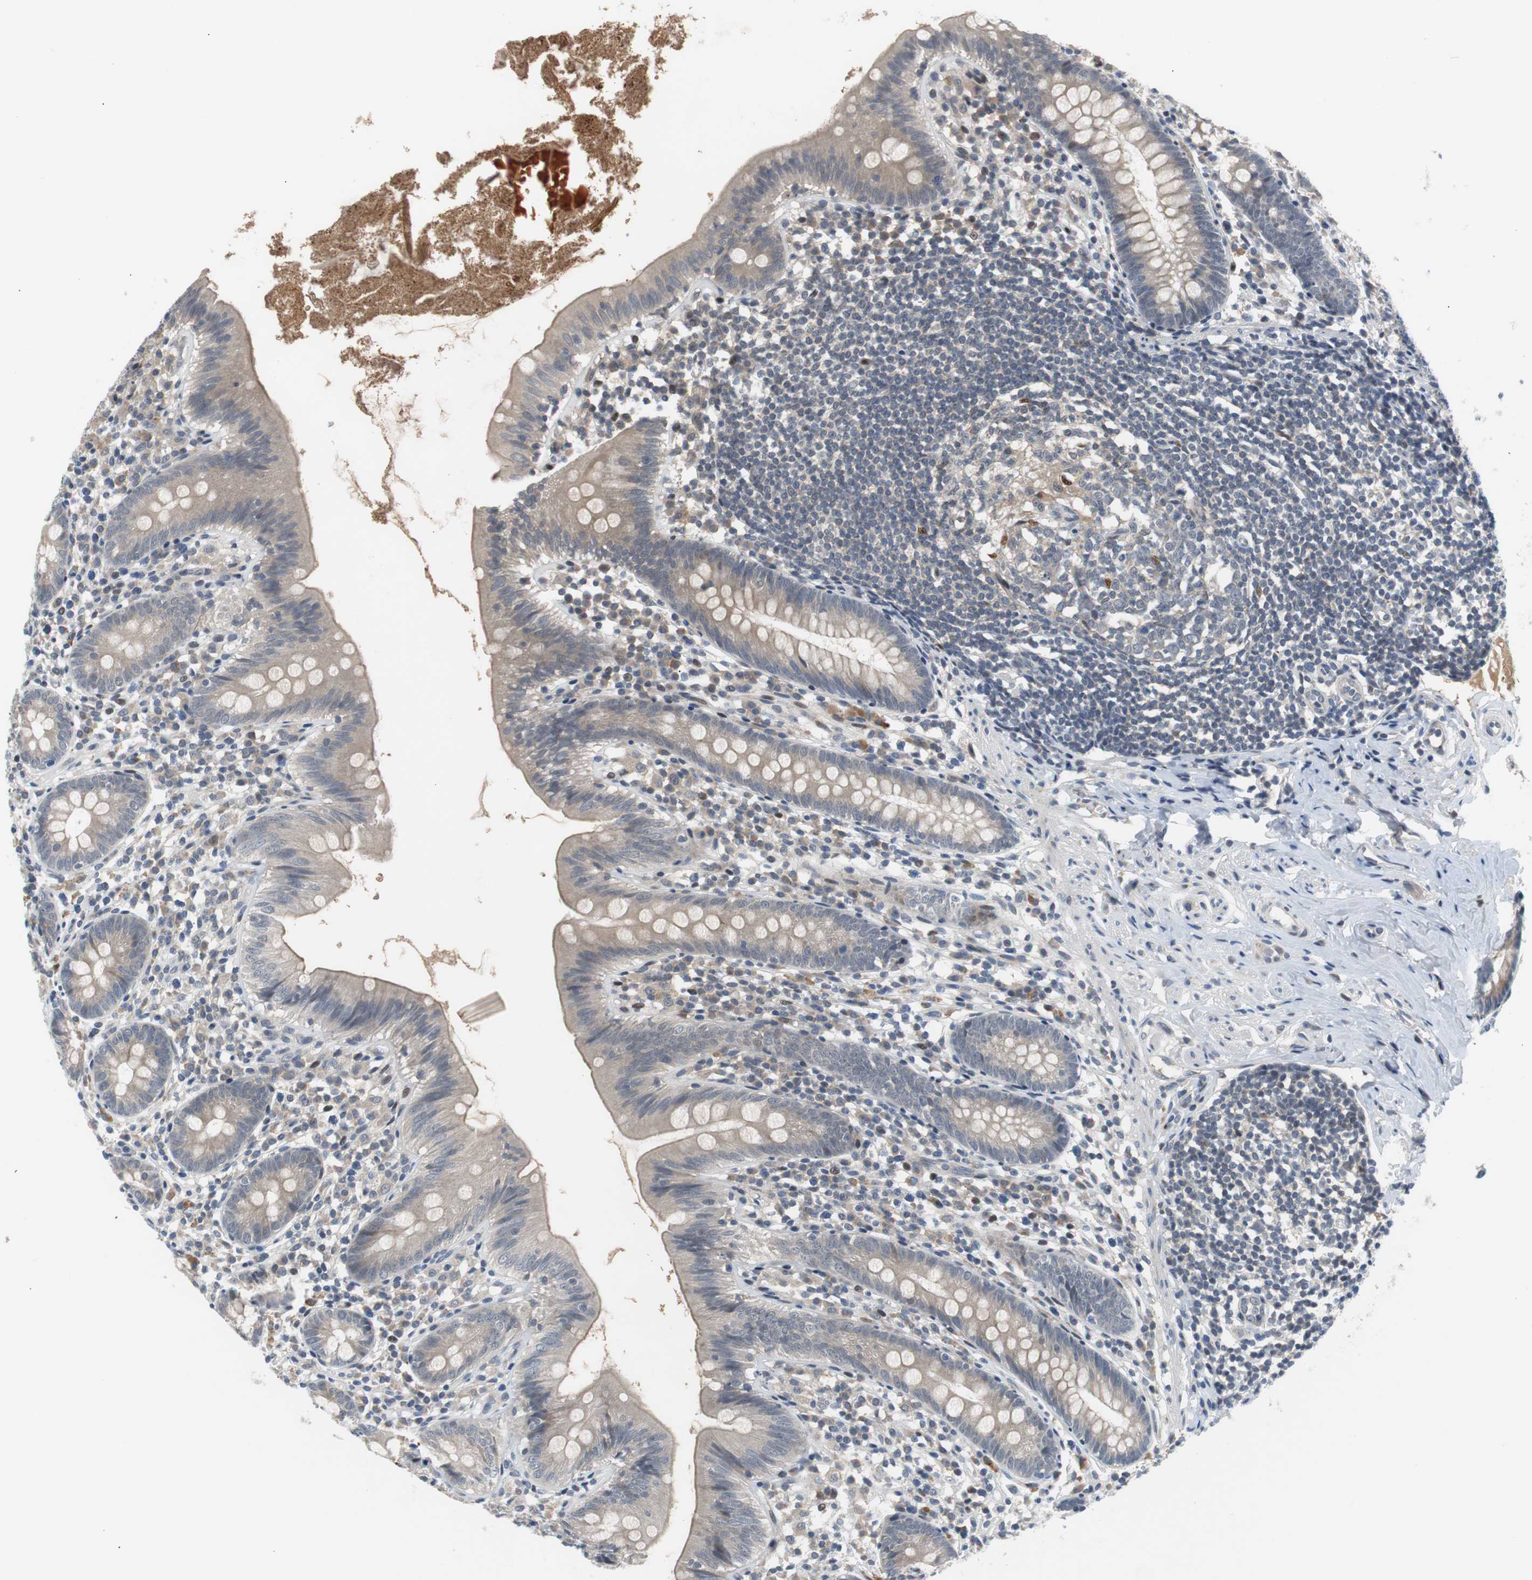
{"staining": {"intensity": "weak", "quantity": "<25%", "location": "cytoplasmic/membranous"}, "tissue": "appendix", "cell_type": "Glandular cells", "image_type": "normal", "snomed": [{"axis": "morphology", "description": "Normal tissue, NOS"}, {"axis": "topography", "description": "Appendix"}], "caption": "Appendix stained for a protein using IHC demonstrates no expression glandular cells.", "gene": "MAP2K4", "patient": {"sex": "male", "age": 52}}